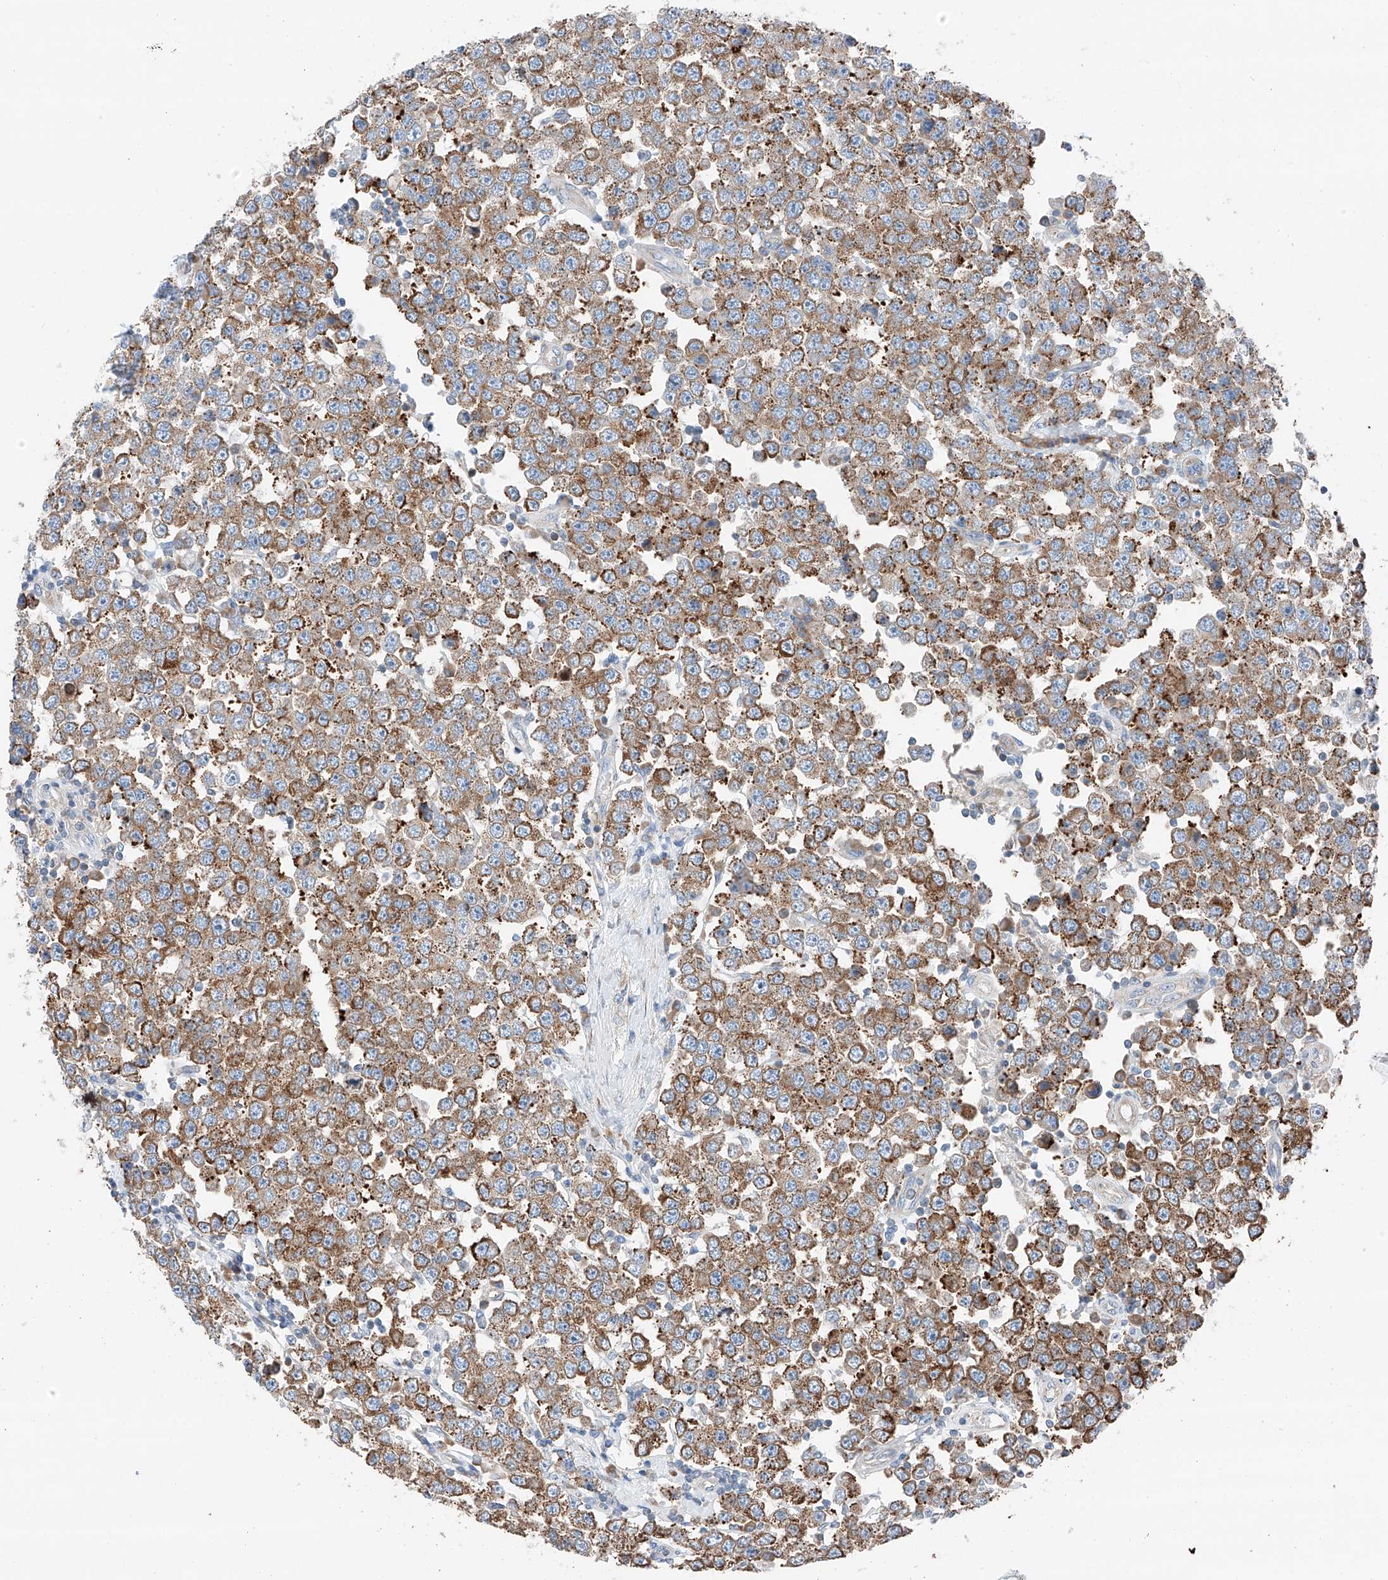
{"staining": {"intensity": "moderate", "quantity": "25%-75%", "location": "cytoplasmic/membranous"}, "tissue": "testis cancer", "cell_type": "Tumor cells", "image_type": "cancer", "snomed": [{"axis": "morphology", "description": "Seminoma, NOS"}, {"axis": "topography", "description": "Testis"}], "caption": "Approximately 25%-75% of tumor cells in human testis cancer (seminoma) exhibit moderate cytoplasmic/membranous protein expression as visualized by brown immunohistochemical staining.", "gene": "ZC3H15", "patient": {"sex": "male", "age": 28}}